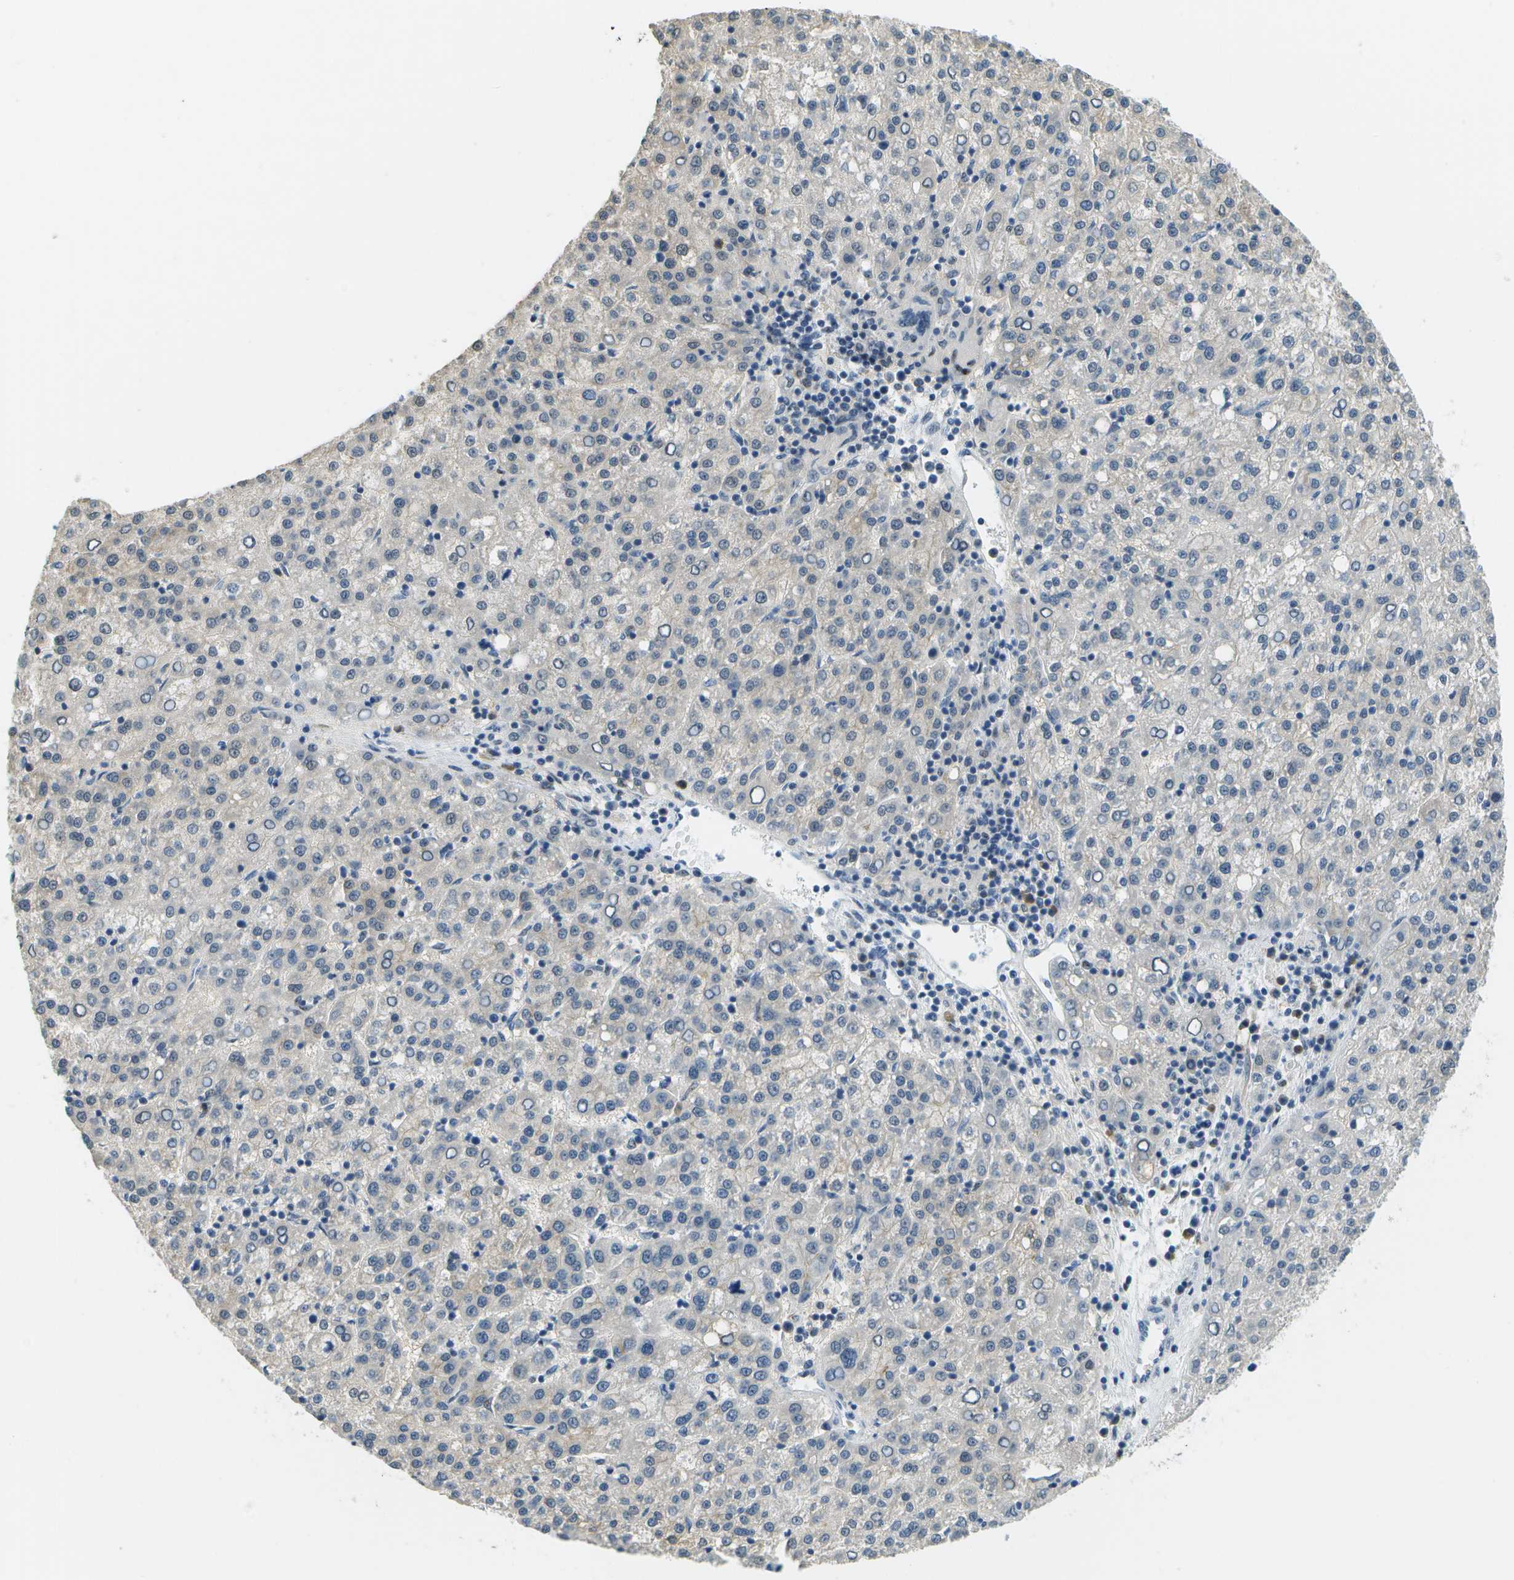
{"staining": {"intensity": "negative", "quantity": "none", "location": "none"}, "tissue": "liver cancer", "cell_type": "Tumor cells", "image_type": "cancer", "snomed": [{"axis": "morphology", "description": "Carcinoma, Hepatocellular, NOS"}, {"axis": "topography", "description": "Liver"}], "caption": "Immunohistochemical staining of hepatocellular carcinoma (liver) demonstrates no significant expression in tumor cells.", "gene": "PTGIS", "patient": {"sex": "female", "age": 58}}